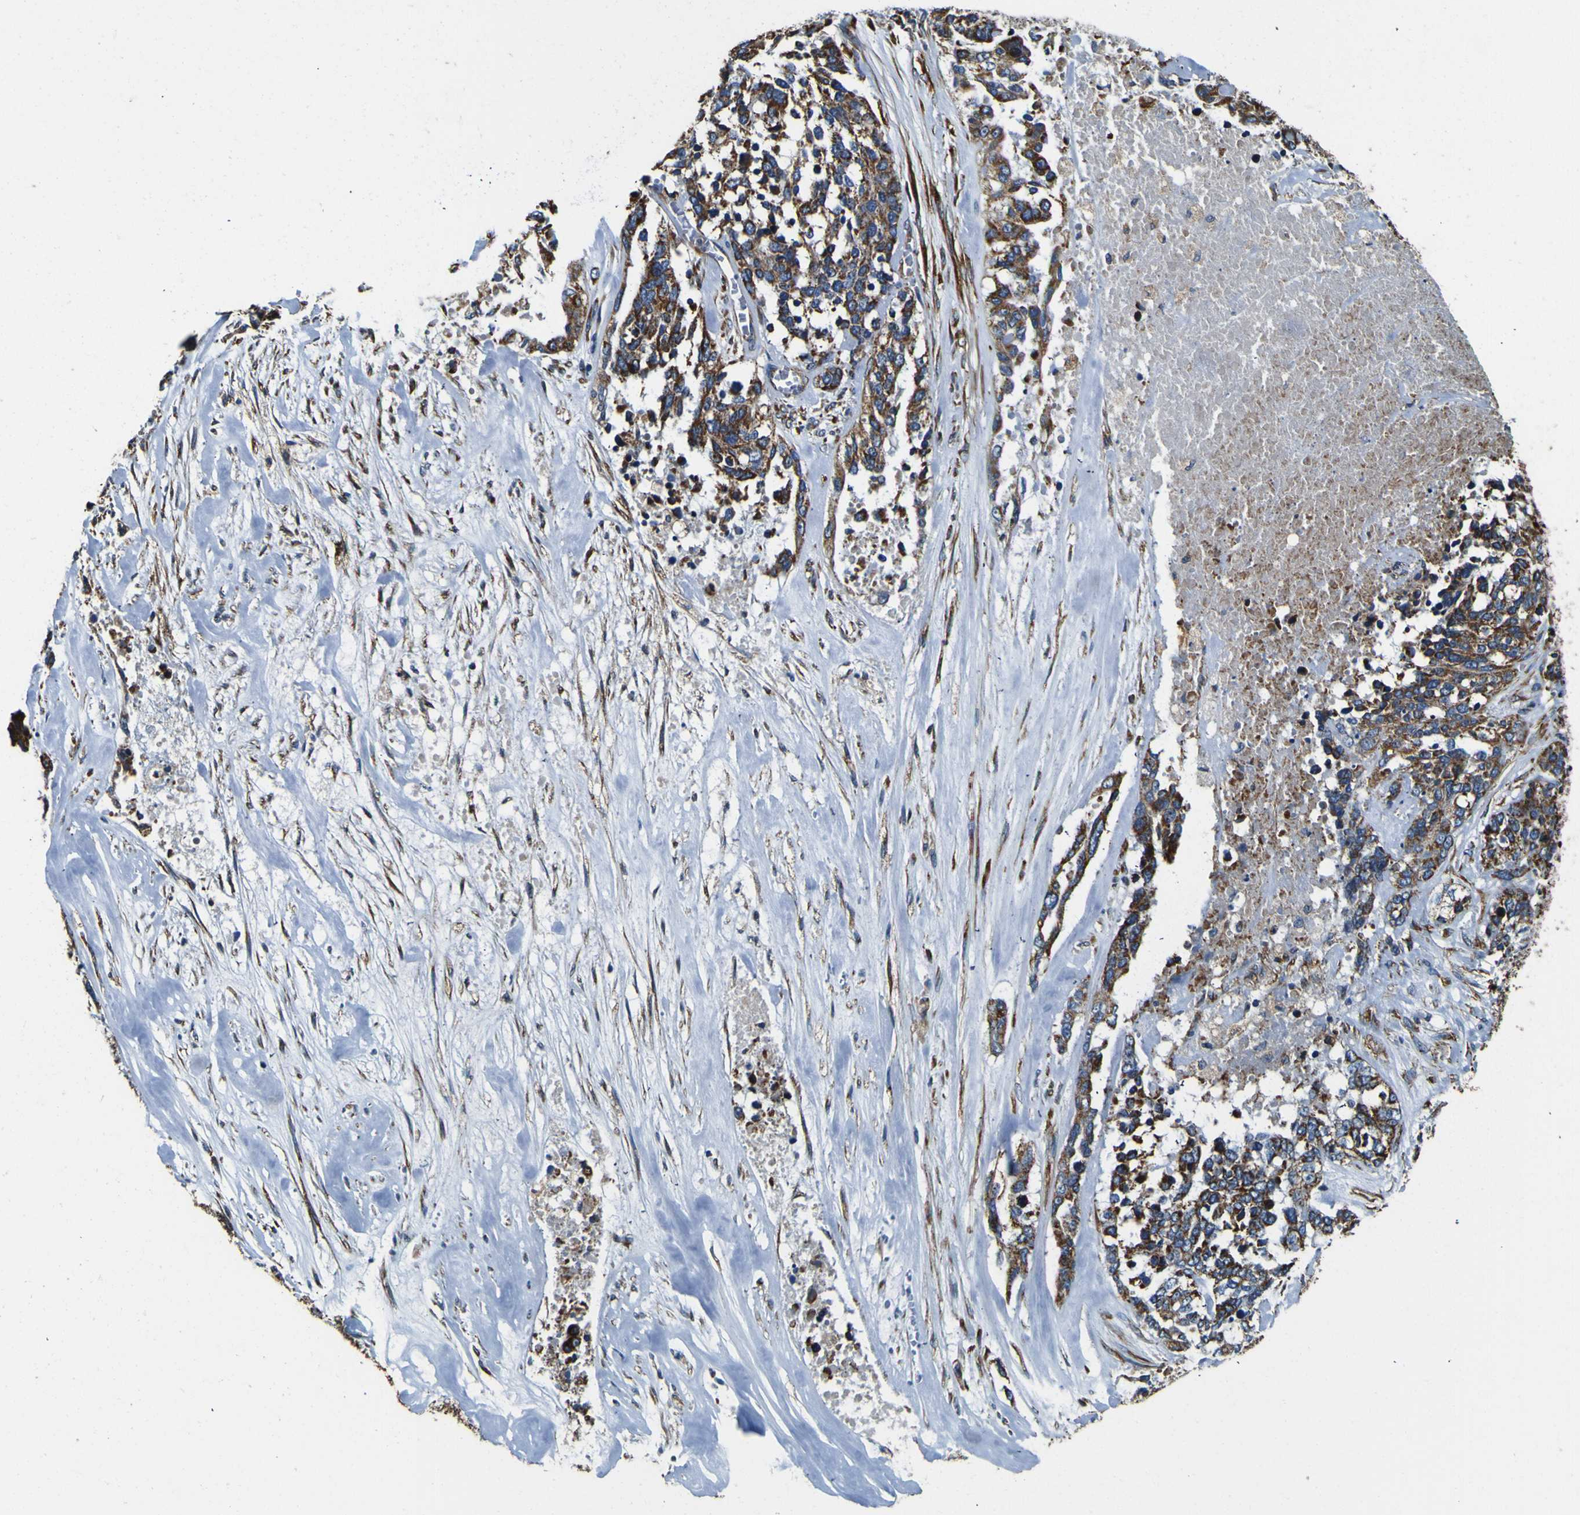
{"staining": {"intensity": "moderate", "quantity": ">75%", "location": "cytoplasmic/membranous"}, "tissue": "ovarian cancer", "cell_type": "Tumor cells", "image_type": "cancer", "snomed": [{"axis": "morphology", "description": "Cystadenocarcinoma, serous, NOS"}, {"axis": "topography", "description": "Ovary"}], "caption": "A photomicrograph of ovarian cancer (serous cystadenocarcinoma) stained for a protein shows moderate cytoplasmic/membranous brown staining in tumor cells.", "gene": "INPP5A", "patient": {"sex": "female", "age": 44}}